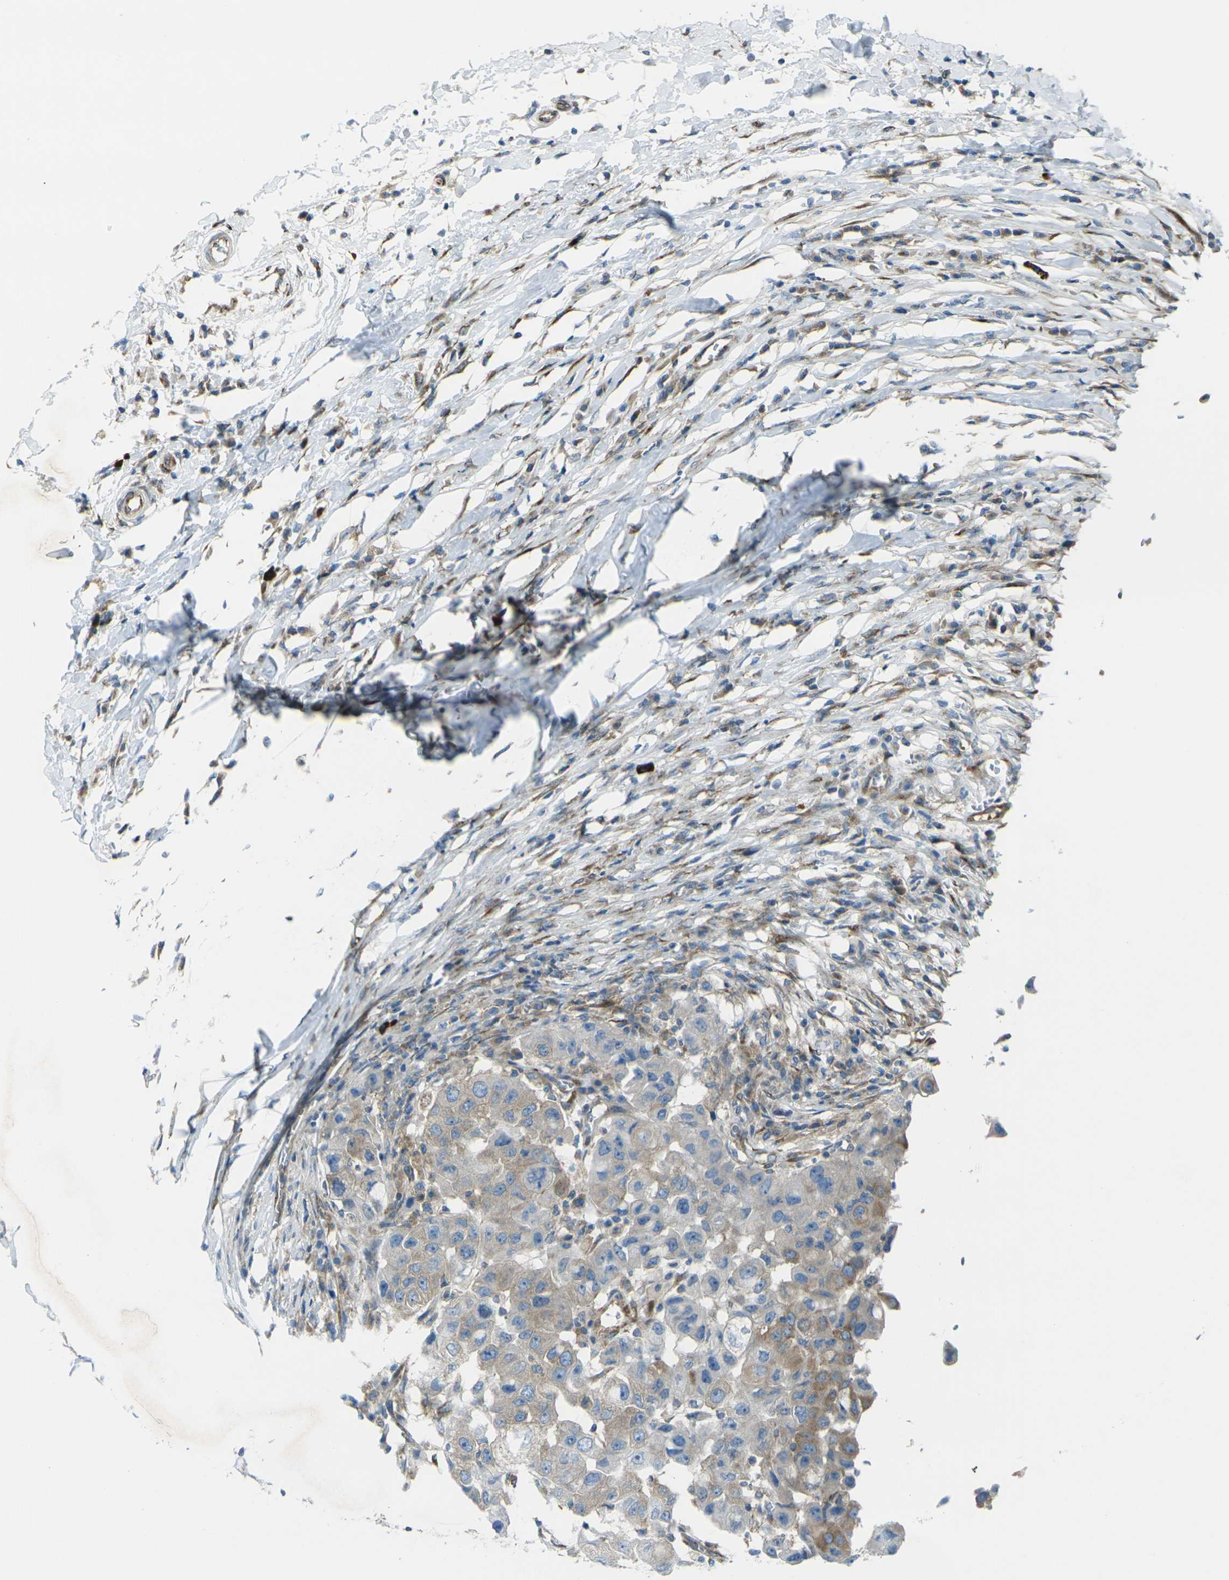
{"staining": {"intensity": "weak", "quantity": ">75%", "location": "cytoplasmic/membranous"}, "tissue": "breast cancer", "cell_type": "Tumor cells", "image_type": "cancer", "snomed": [{"axis": "morphology", "description": "Duct carcinoma"}, {"axis": "topography", "description": "Breast"}], "caption": "Protein analysis of breast invasive ductal carcinoma tissue exhibits weak cytoplasmic/membranous expression in about >75% of tumor cells.", "gene": "CELSR2", "patient": {"sex": "female", "age": 27}}